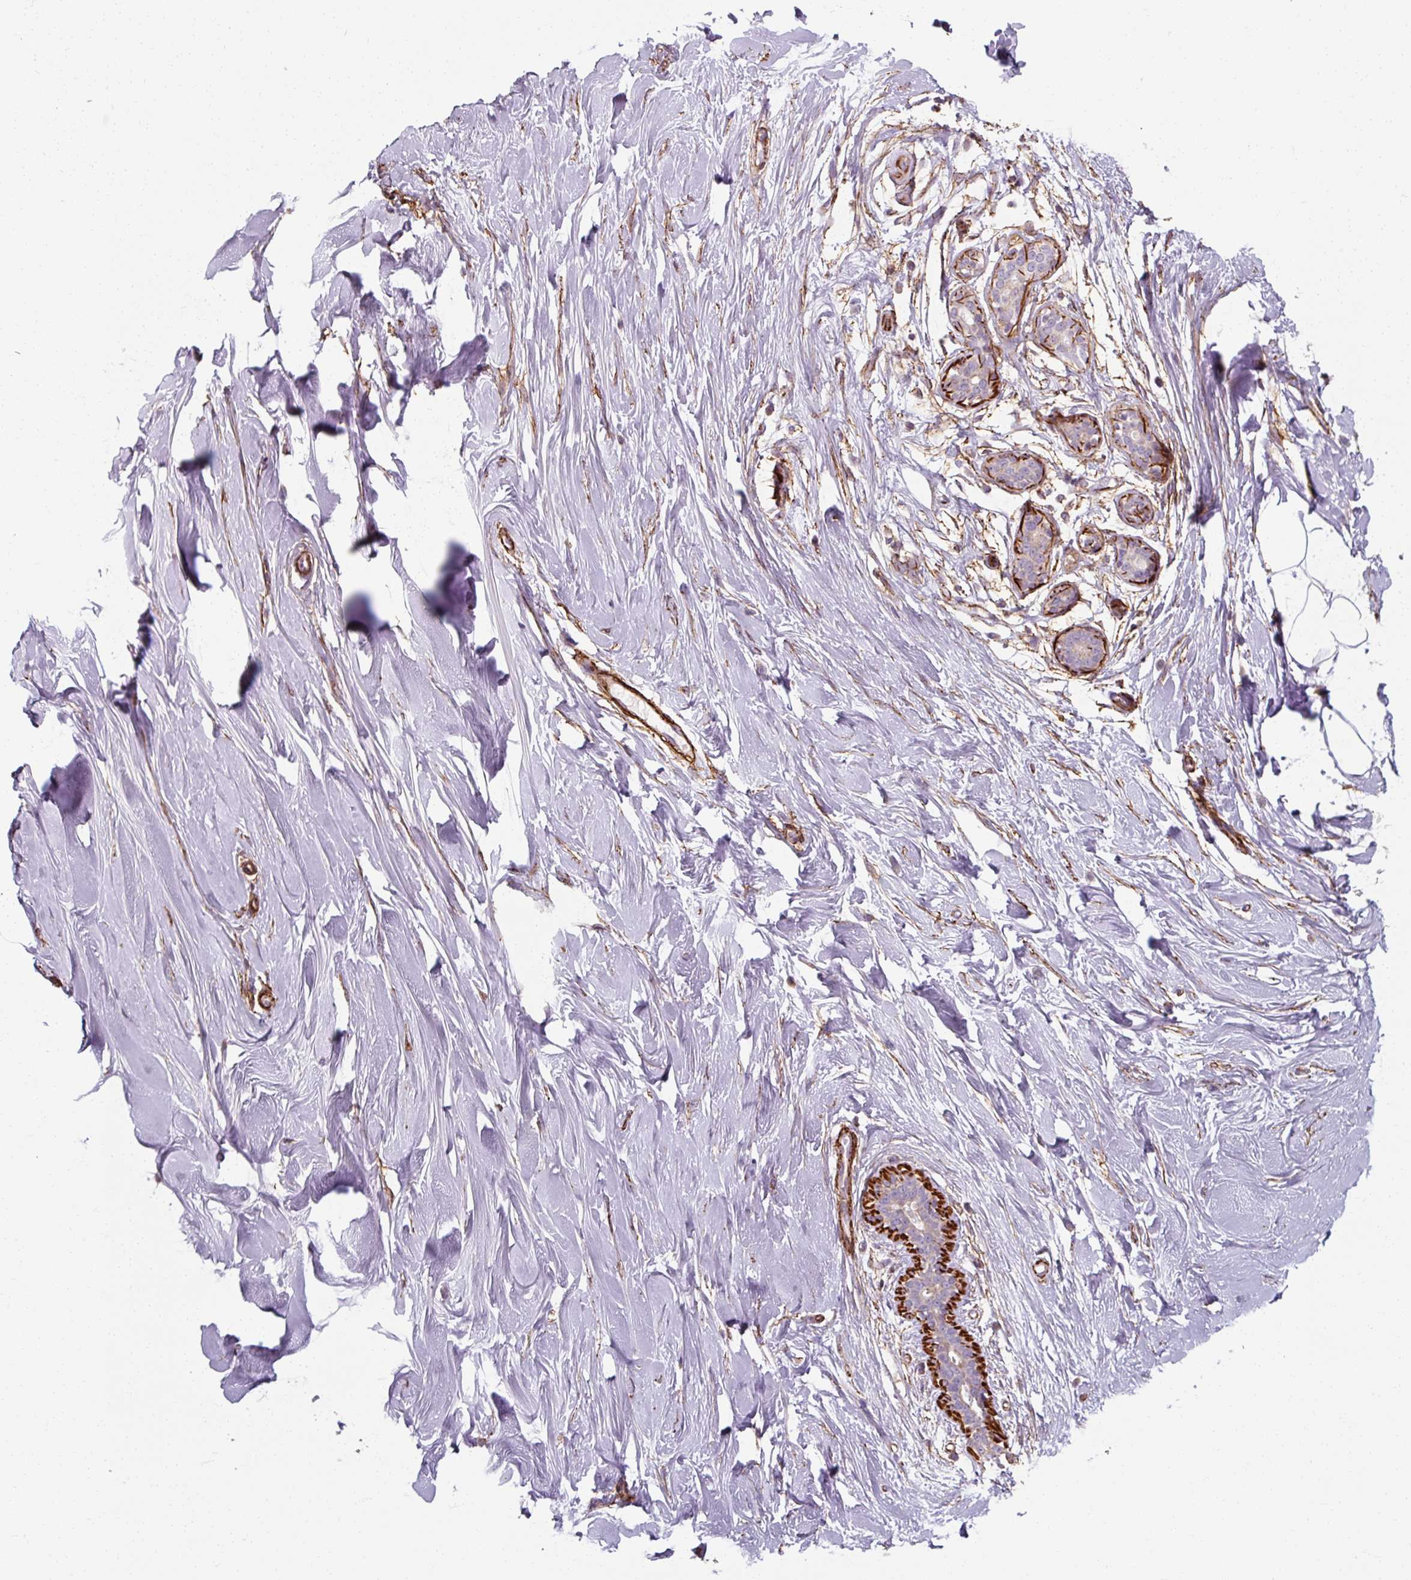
{"staining": {"intensity": "negative", "quantity": "none", "location": "none"}, "tissue": "breast", "cell_type": "Adipocytes", "image_type": "normal", "snomed": [{"axis": "morphology", "description": "Normal tissue, NOS"}, {"axis": "topography", "description": "Breast"}], "caption": "Immunohistochemical staining of benign breast reveals no significant expression in adipocytes.", "gene": "MRPS5", "patient": {"sex": "female", "age": 27}}